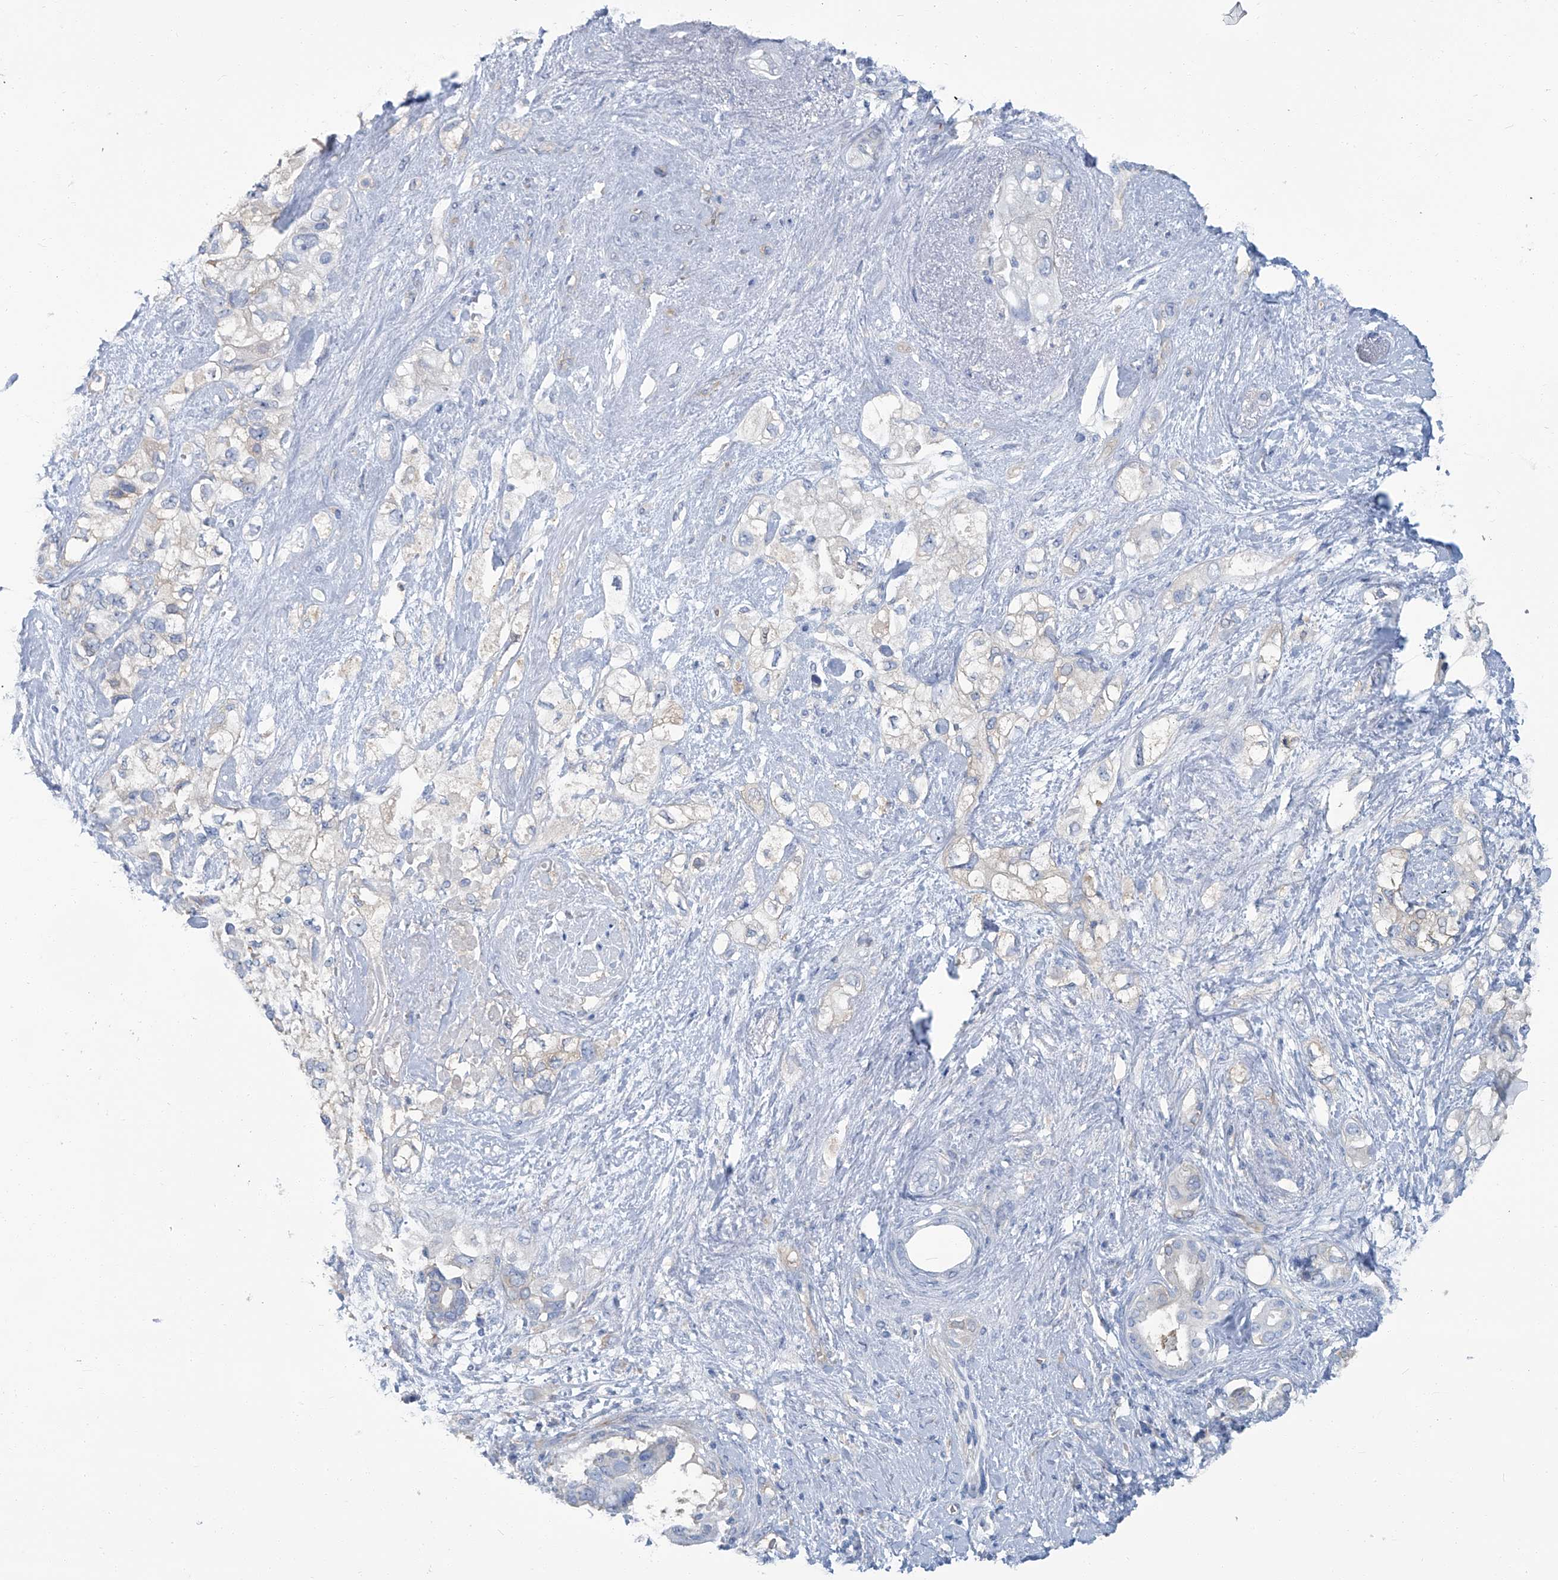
{"staining": {"intensity": "negative", "quantity": "none", "location": "none"}, "tissue": "pancreatic cancer", "cell_type": "Tumor cells", "image_type": "cancer", "snomed": [{"axis": "morphology", "description": "Adenocarcinoma, NOS"}, {"axis": "topography", "description": "Pancreas"}], "caption": "Pancreatic adenocarcinoma was stained to show a protein in brown. There is no significant positivity in tumor cells.", "gene": "PFKL", "patient": {"sex": "female", "age": 56}}